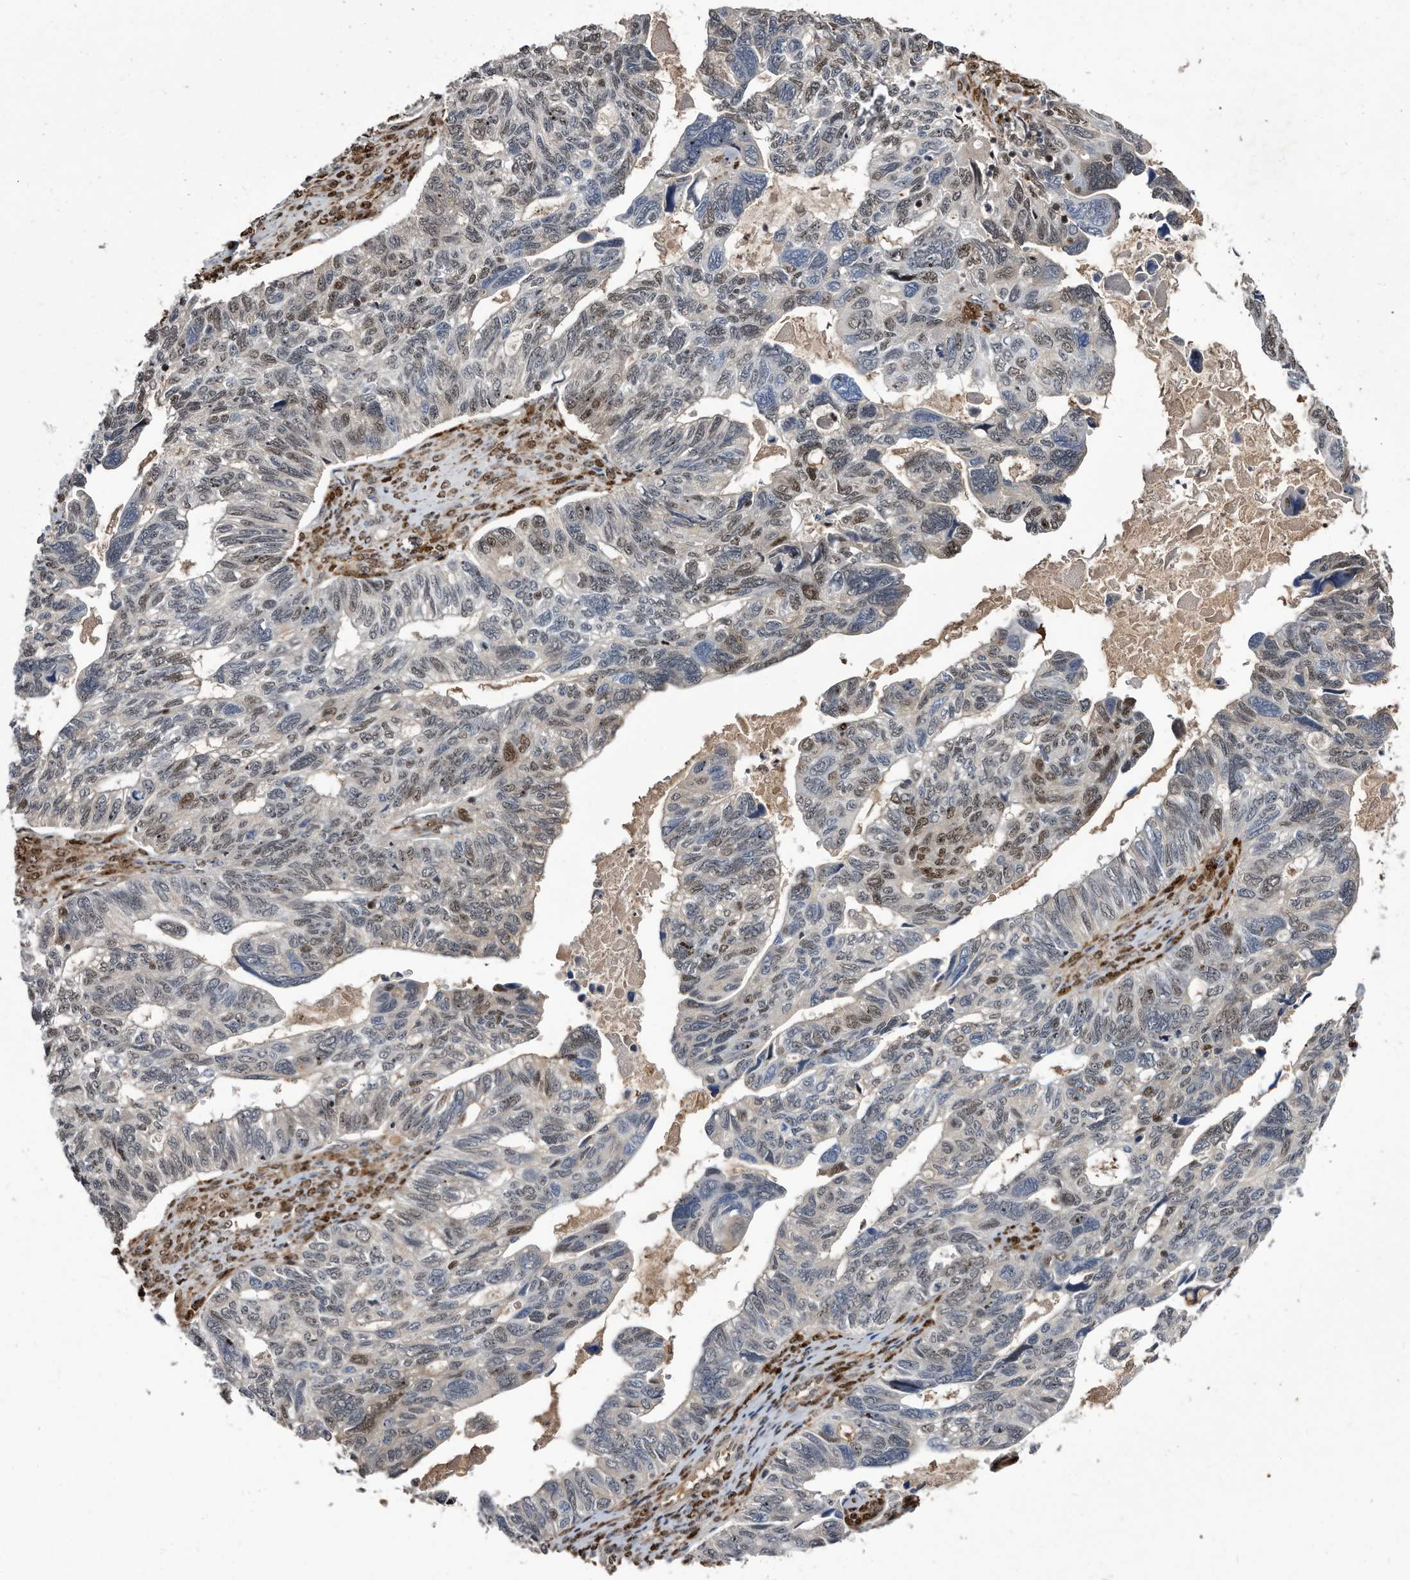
{"staining": {"intensity": "moderate", "quantity": "<25%", "location": "nuclear"}, "tissue": "ovarian cancer", "cell_type": "Tumor cells", "image_type": "cancer", "snomed": [{"axis": "morphology", "description": "Cystadenocarcinoma, serous, NOS"}, {"axis": "topography", "description": "Ovary"}], "caption": "Immunohistochemical staining of human serous cystadenocarcinoma (ovarian) exhibits low levels of moderate nuclear expression in about <25% of tumor cells. (IHC, brightfield microscopy, high magnification).", "gene": "RAD23B", "patient": {"sex": "female", "age": 79}}